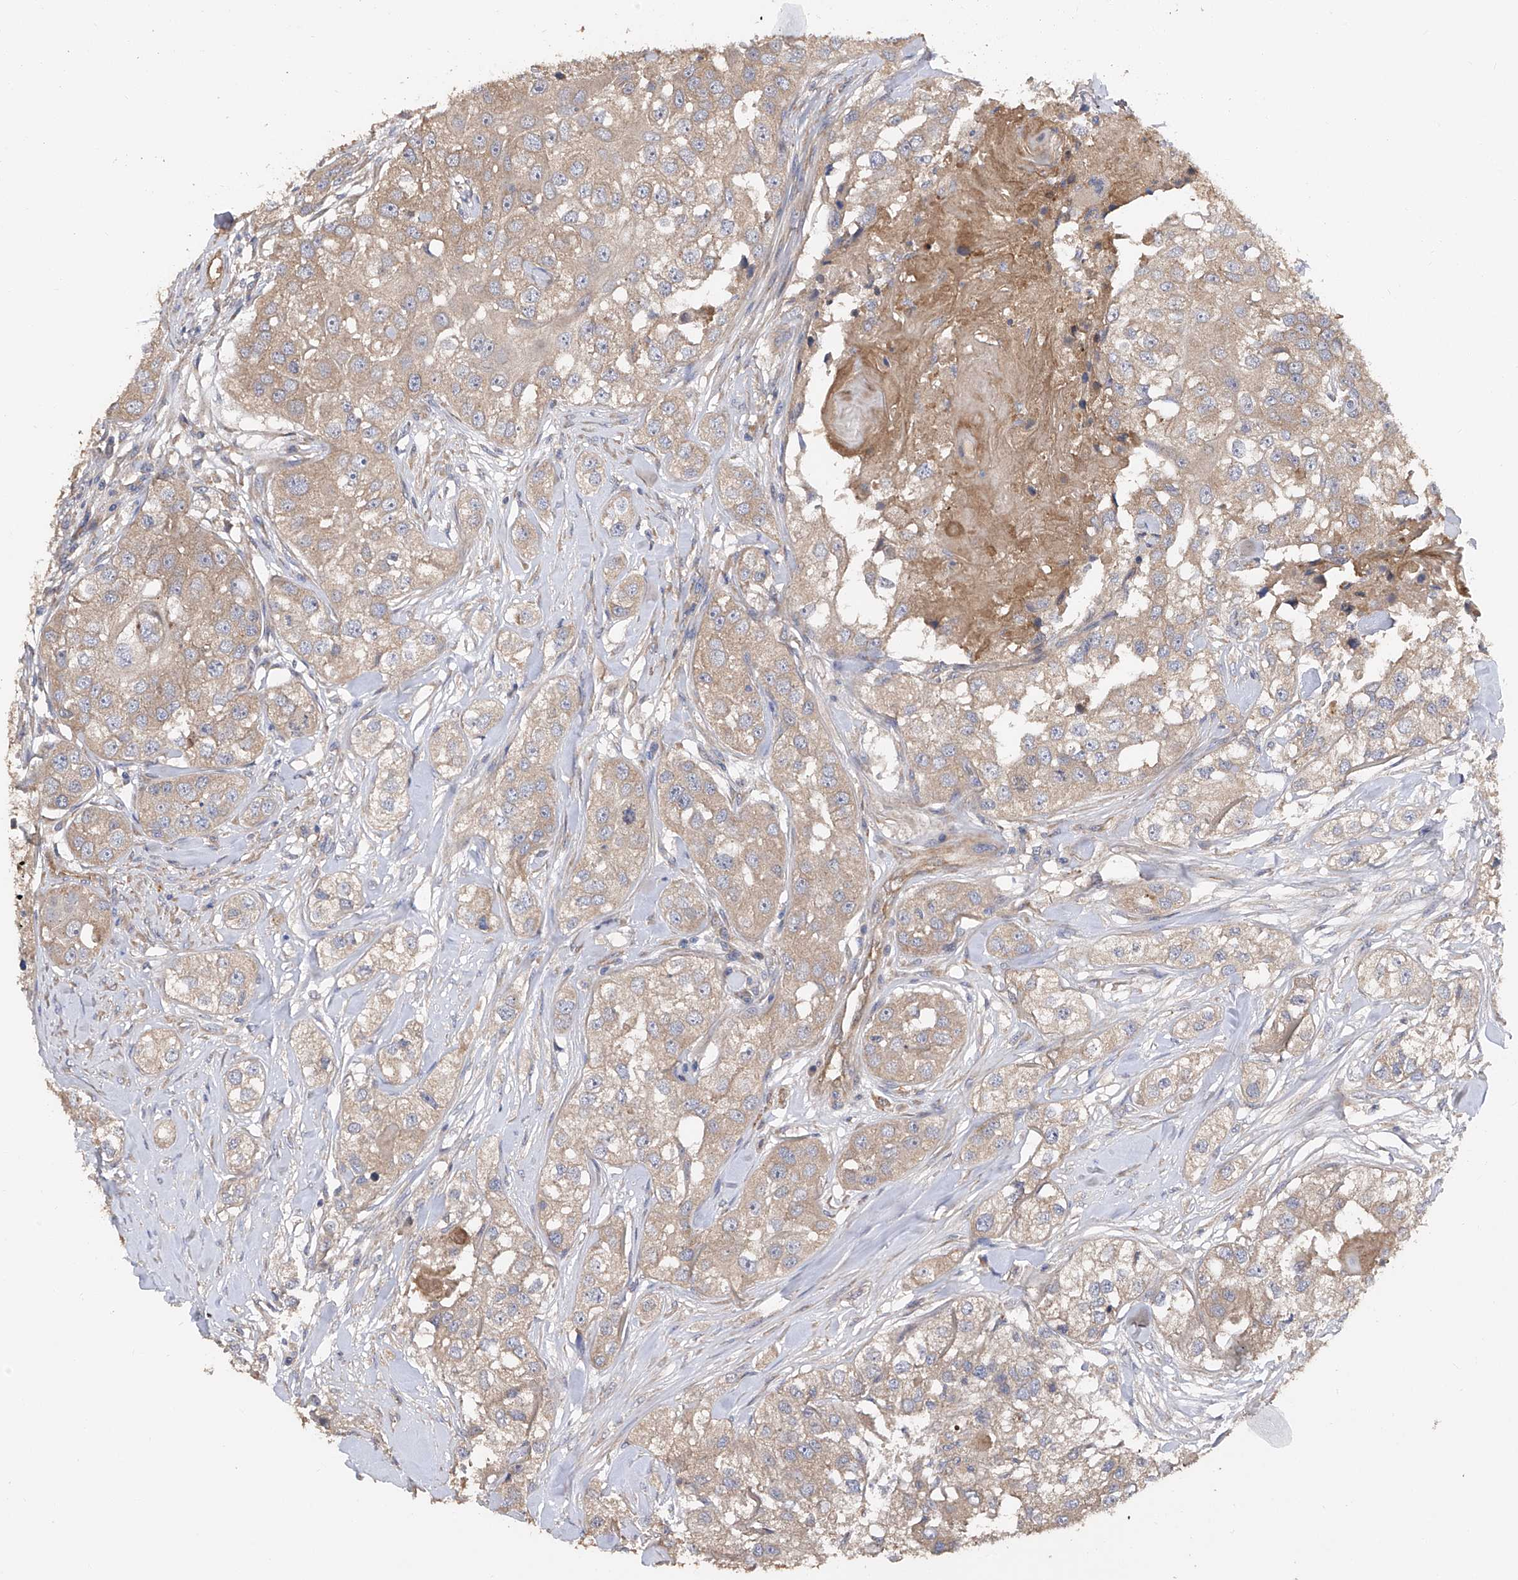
{"staining": {"intensity": "weak", "quantity": "25%-75%", "location": "cytoplasmic/membranous"}, "tissue": "head and neck cancer", "cell_type": "Tumor cells", "image_type": "cancer", "snomed": [{"axis": "morphology", "description": "Normal tissue, NOS"}, {"axis": "morphology", "description": "Squamous cell carcinoma, NOS"}, {"axis": "topography", "description": "Skeletal muscle"}, {"axis": "topography", "description": "Head-Neck"}], "caption": "Tumor cells show low levels of weak cytoplasmic/membranous staining in approximately 25%-75% of cells in human head and neck squamous cell carcinoma. (Brightfield microscopy of DAB IHC at high magnification).", "gene": "PTK2", "patient": {"sex": "male", "age": 51}}